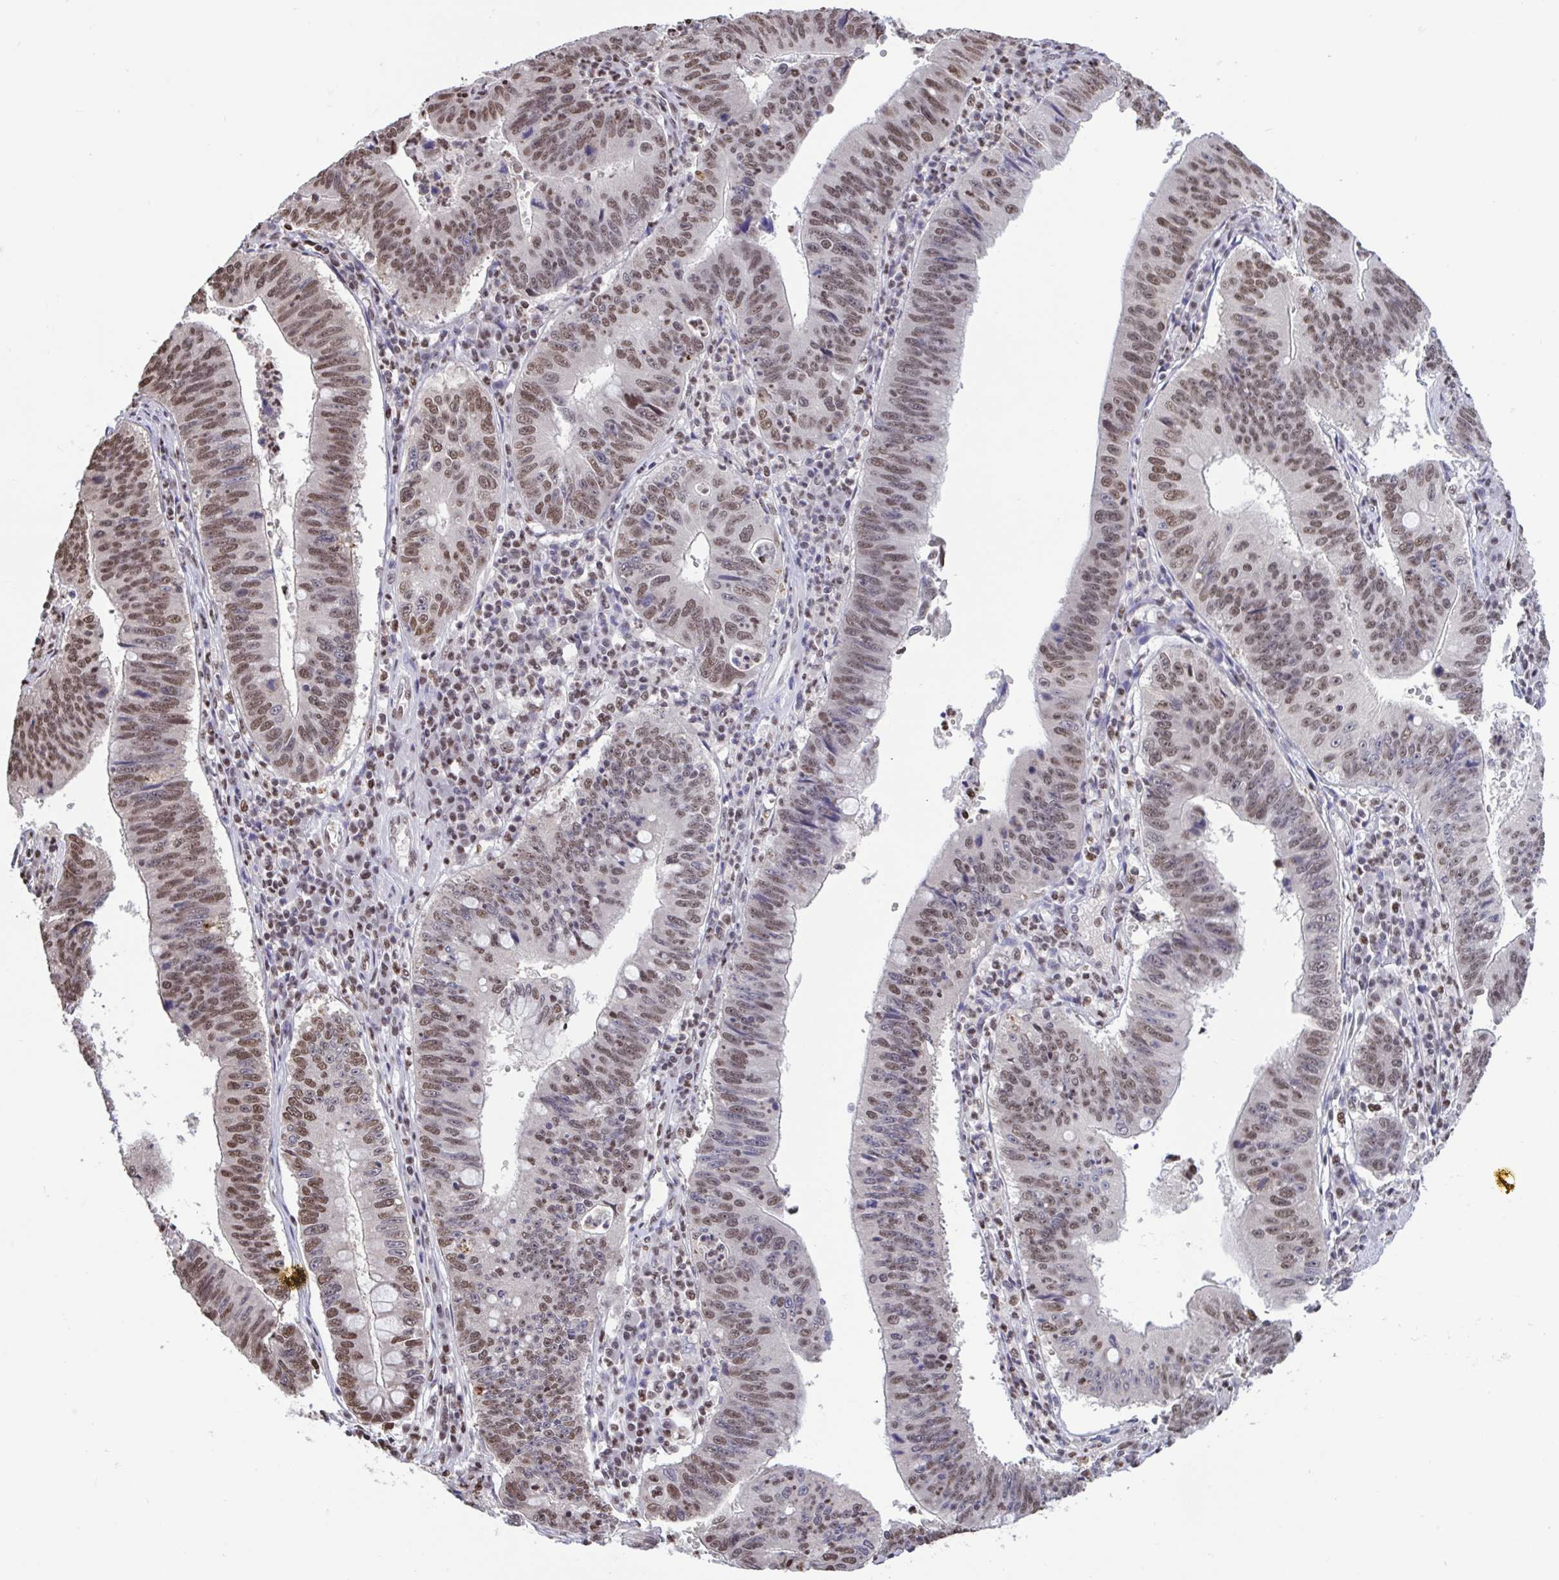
{"staining": {"intensity": "moderate", "quantity": ">75%", "location": "nuclear"}, "tissue": "stomach cancer", "cell_type": "Tumor cells", "image_type": "cancer", "snomed": [{"axis": "morphology", "description": "Adenocarcinoma, NOS"}, {"axis": "topography", "description": "Stomach"}], "caption": "Brown immunohistochemical staining in stomach adenocarcinoma shows moderate nuclear positivity in about >75% of tumor cells. (IHC, brightfield microscopy, high magnification).", "gene": "HNRNPDL", "patient": {"sex": "male", "age": 59}}